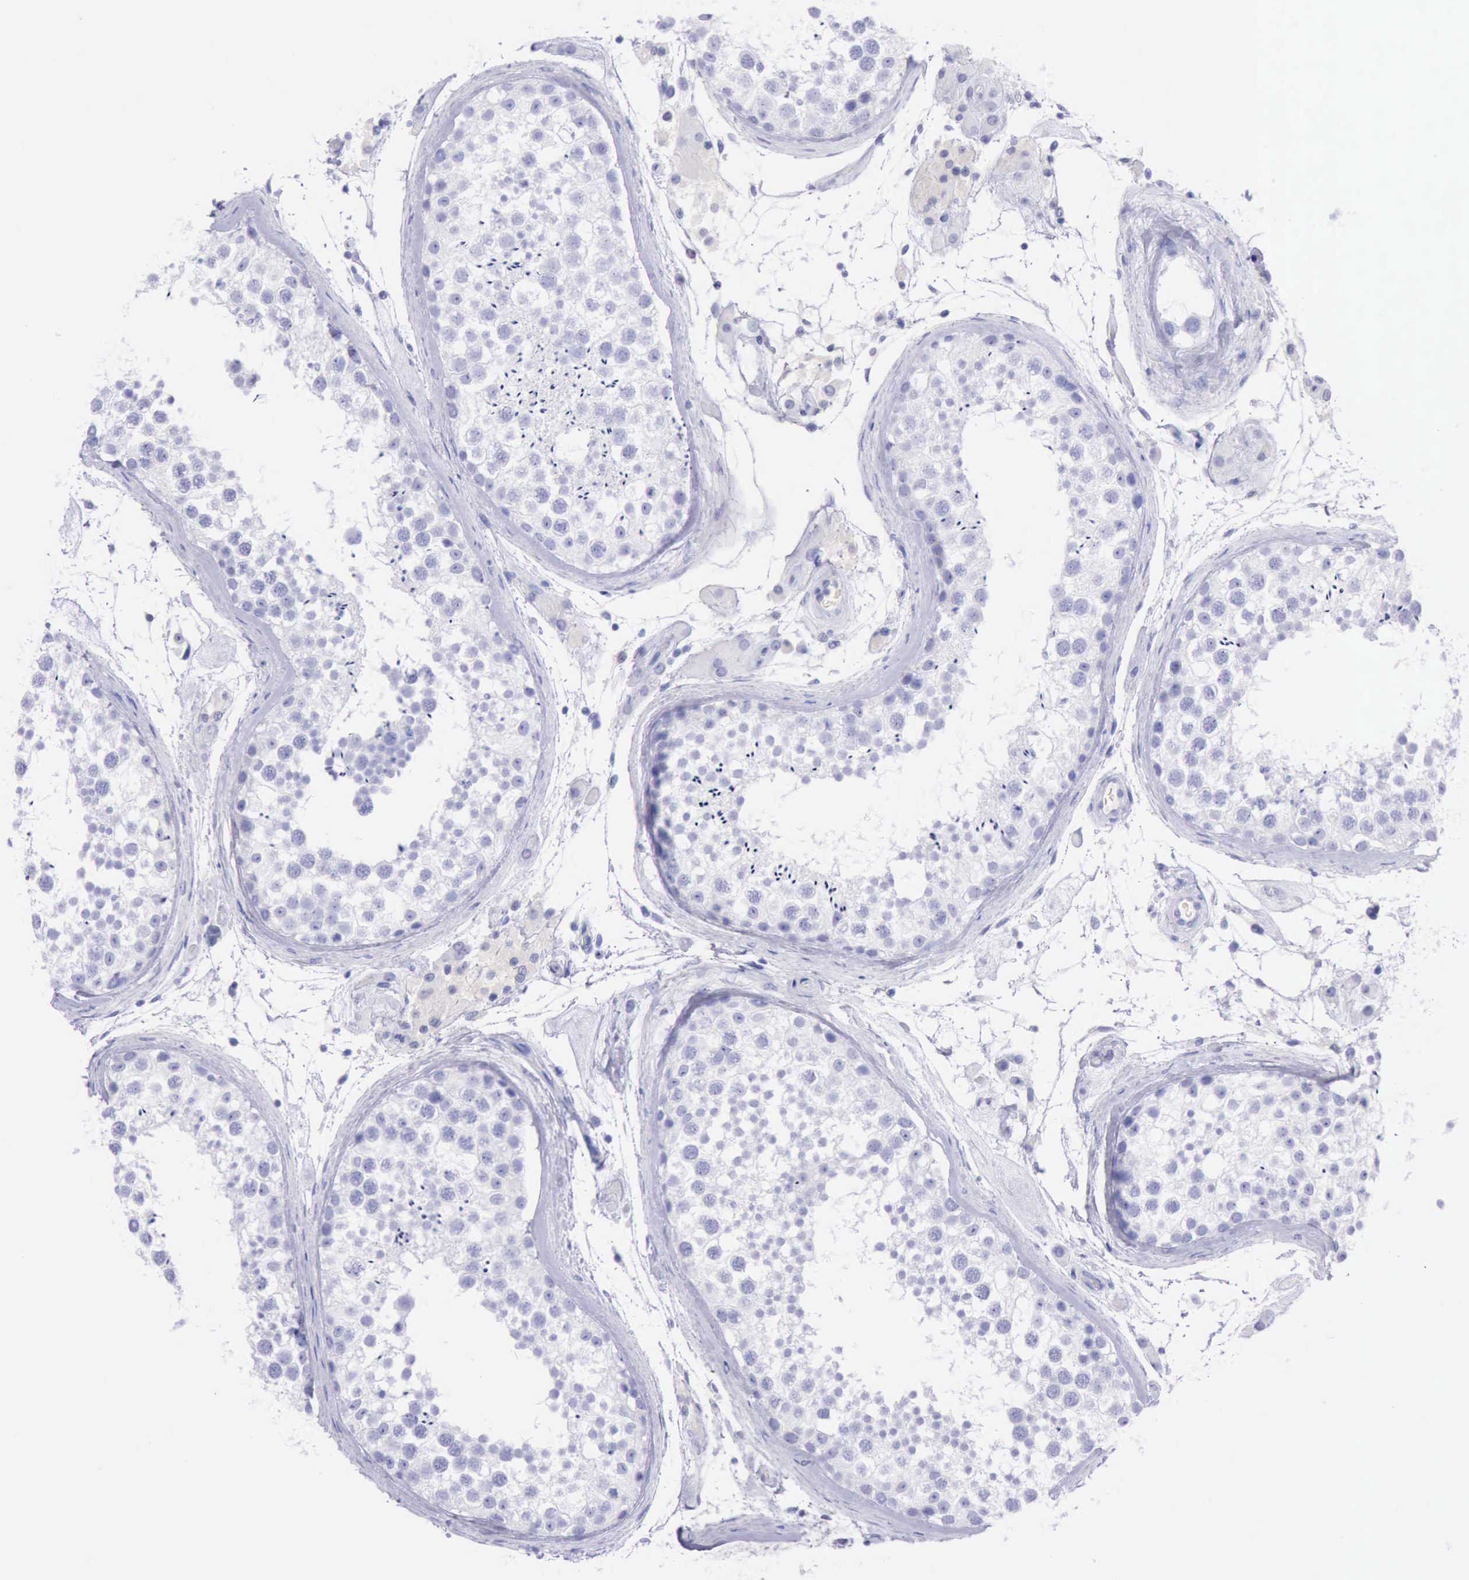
{"staining": {"intensity": "negative", "quantity": "none", "location": "none"}, "tissue": "testis", "cell_type": "Cells in seminiferous ducts", "image_type": "normal", "snomed": [{"axis": "morphology", "description": "Normal tissue, NOS"}, {"axis": "topography", "description": "Testis"}], "caption": "Immunohistochemistry (IHC) of normal testis reveals no positivity in cells in seminiferous ducts.", "gene": "KRT8", "patient": {"sex": "male", "age": 46}}